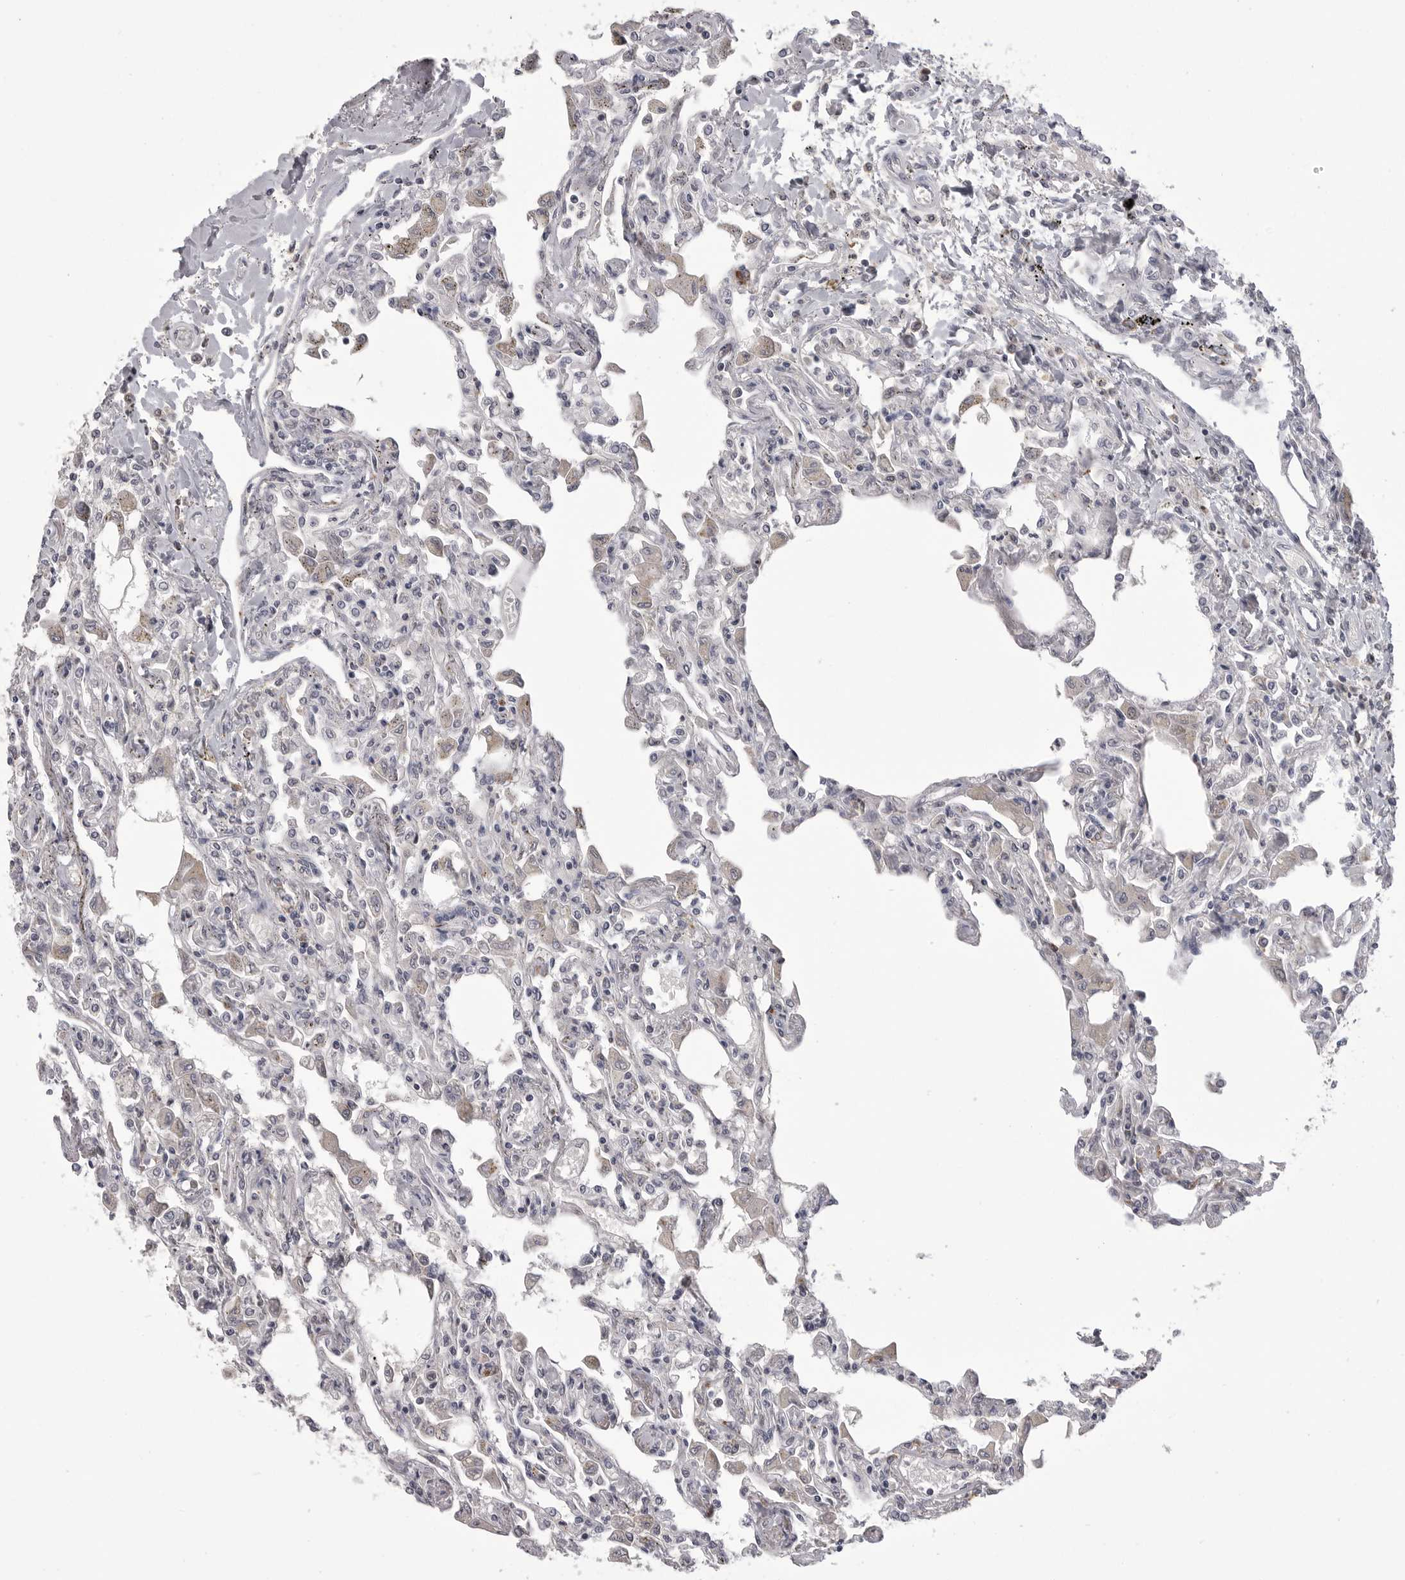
{"staining": {"intensity": "negative", "quantity": "none", "location": "none"}, "tissue": "lung", "cell_type": "Alveolar cells", "image_type": "normal", "snomed": [{"axis": "morphology", "description": "Normal tissue, NOS"}, {"axis": "topography", "description": "Bronchus"}, {"axis": "topography", "description": "Lung"}], "caption": "Immunohistochemistry image of benign lung: human lung stained with DAB reveals no significant protein staining in alveolar cells.", "gene": "TIMP1", "patient": {"sex": "female", "age": 49}}